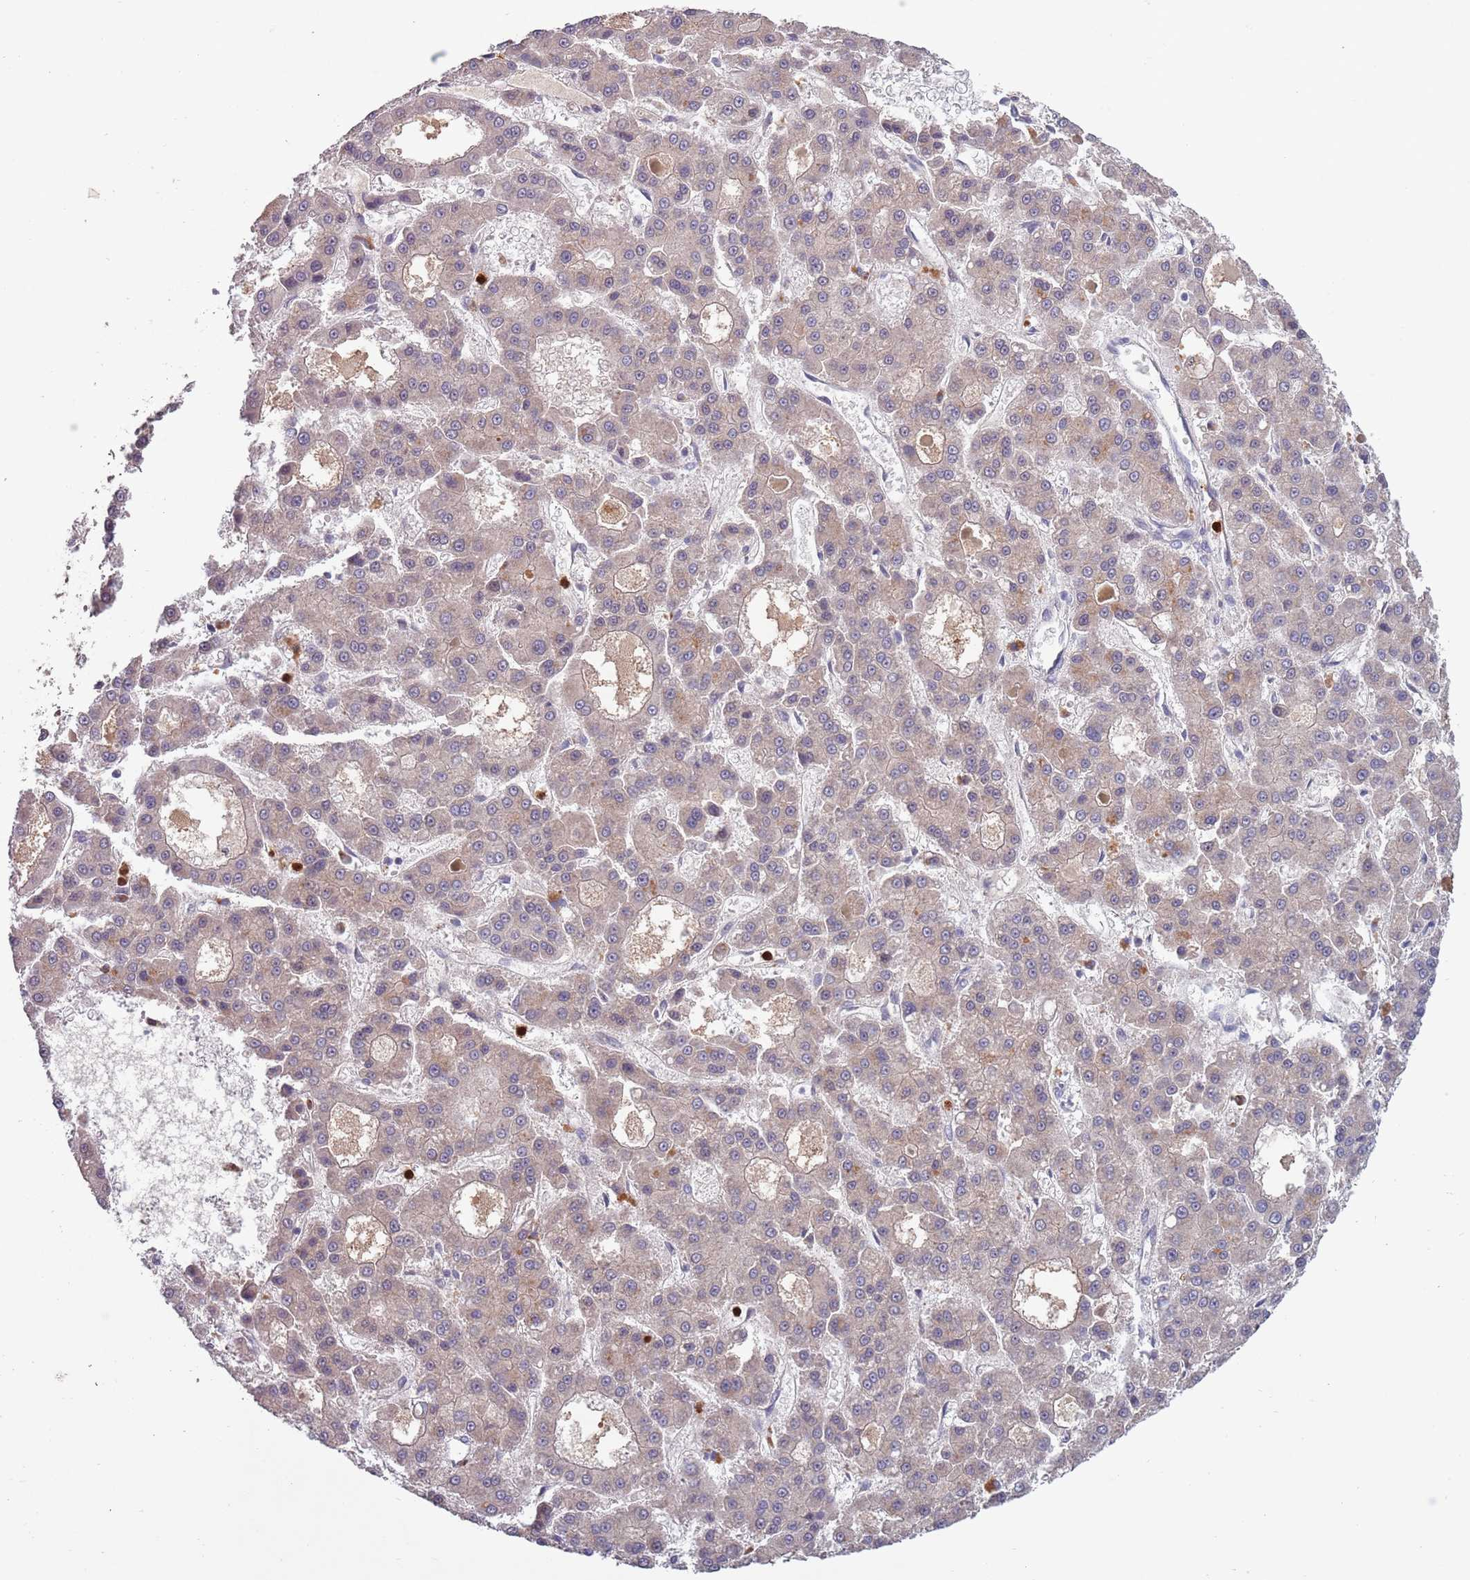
{"staining": {"intensity": "weak", "quantity": "<25%", "location": "cytoplasmic/membranous"}, "tissue": "liver cancer", "cell_type": "Tumor cells", "image_type": "cancer", "snomed": [{"axis": "morphology", "description": "Carcinoma, Hepatocellular, NOS"}, {"axis": "topography", "description": "Liver"}], "caption": "This histopathology image is of liver hepatocellular carcinoma stained with immunohistochemistry (IHC) to label a protein in brown with the nuclei are counter-stained blue. There is no expression in tumor cells. (DAB (3,3'-diaminobenzidine) immunohistochemistry visualized using brightfield microscopy, high magnification).", "gene": "TYW1", "patient": {"sex": "male", "age": 70}}